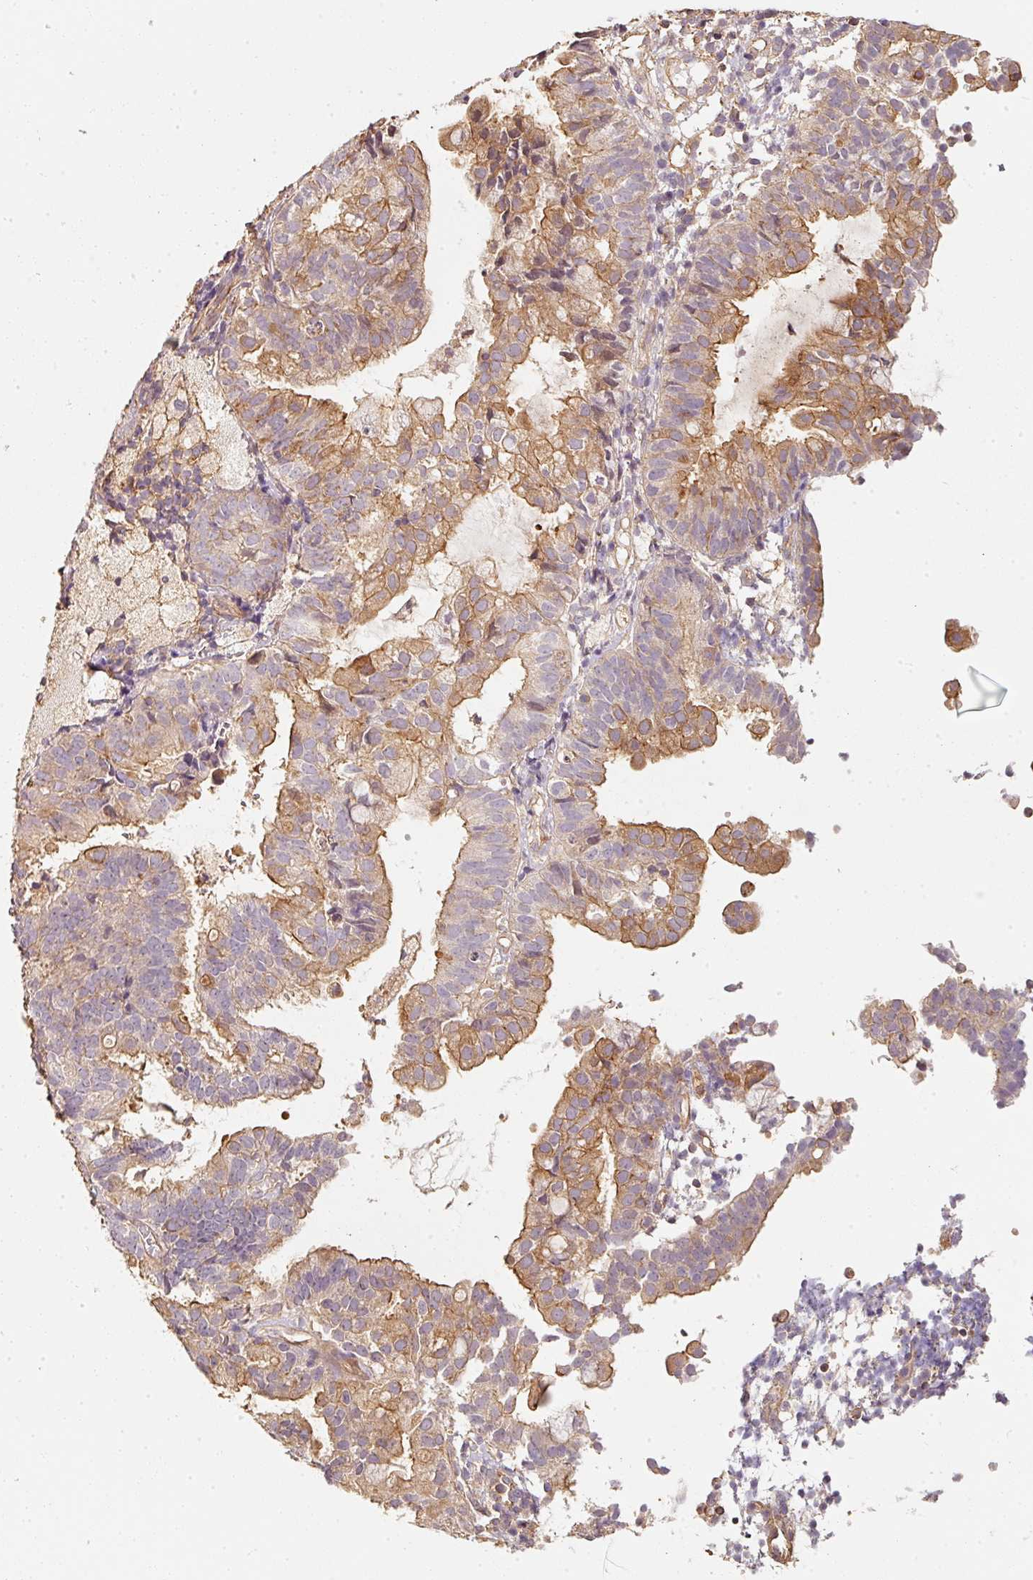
{"staining": {"intensity": "moderate", "quantity": "25%-75%", "location": "cytoplasmic/membranous"}, "tissue": "endometrial cancer", "cell_type": "Tumor cells", "image_type": "cancer", "snomed": [{"axis": "morphology", "description": "Adenocarcinoma, NOS"}, {"axis": "topography", "description": "Endometrium"}], "caption": "This micrograph reveals adenocarcinoma (endometrial) stained with immunohistochemistry (IHC) to label a protein in brown. The cytoplasmic/membranous of tumor cells show moderate positivity for the protein. Nuclei are counter-stained blue.", "gene": "CEP95", "patient": {"sex": "female", "age": 80}}